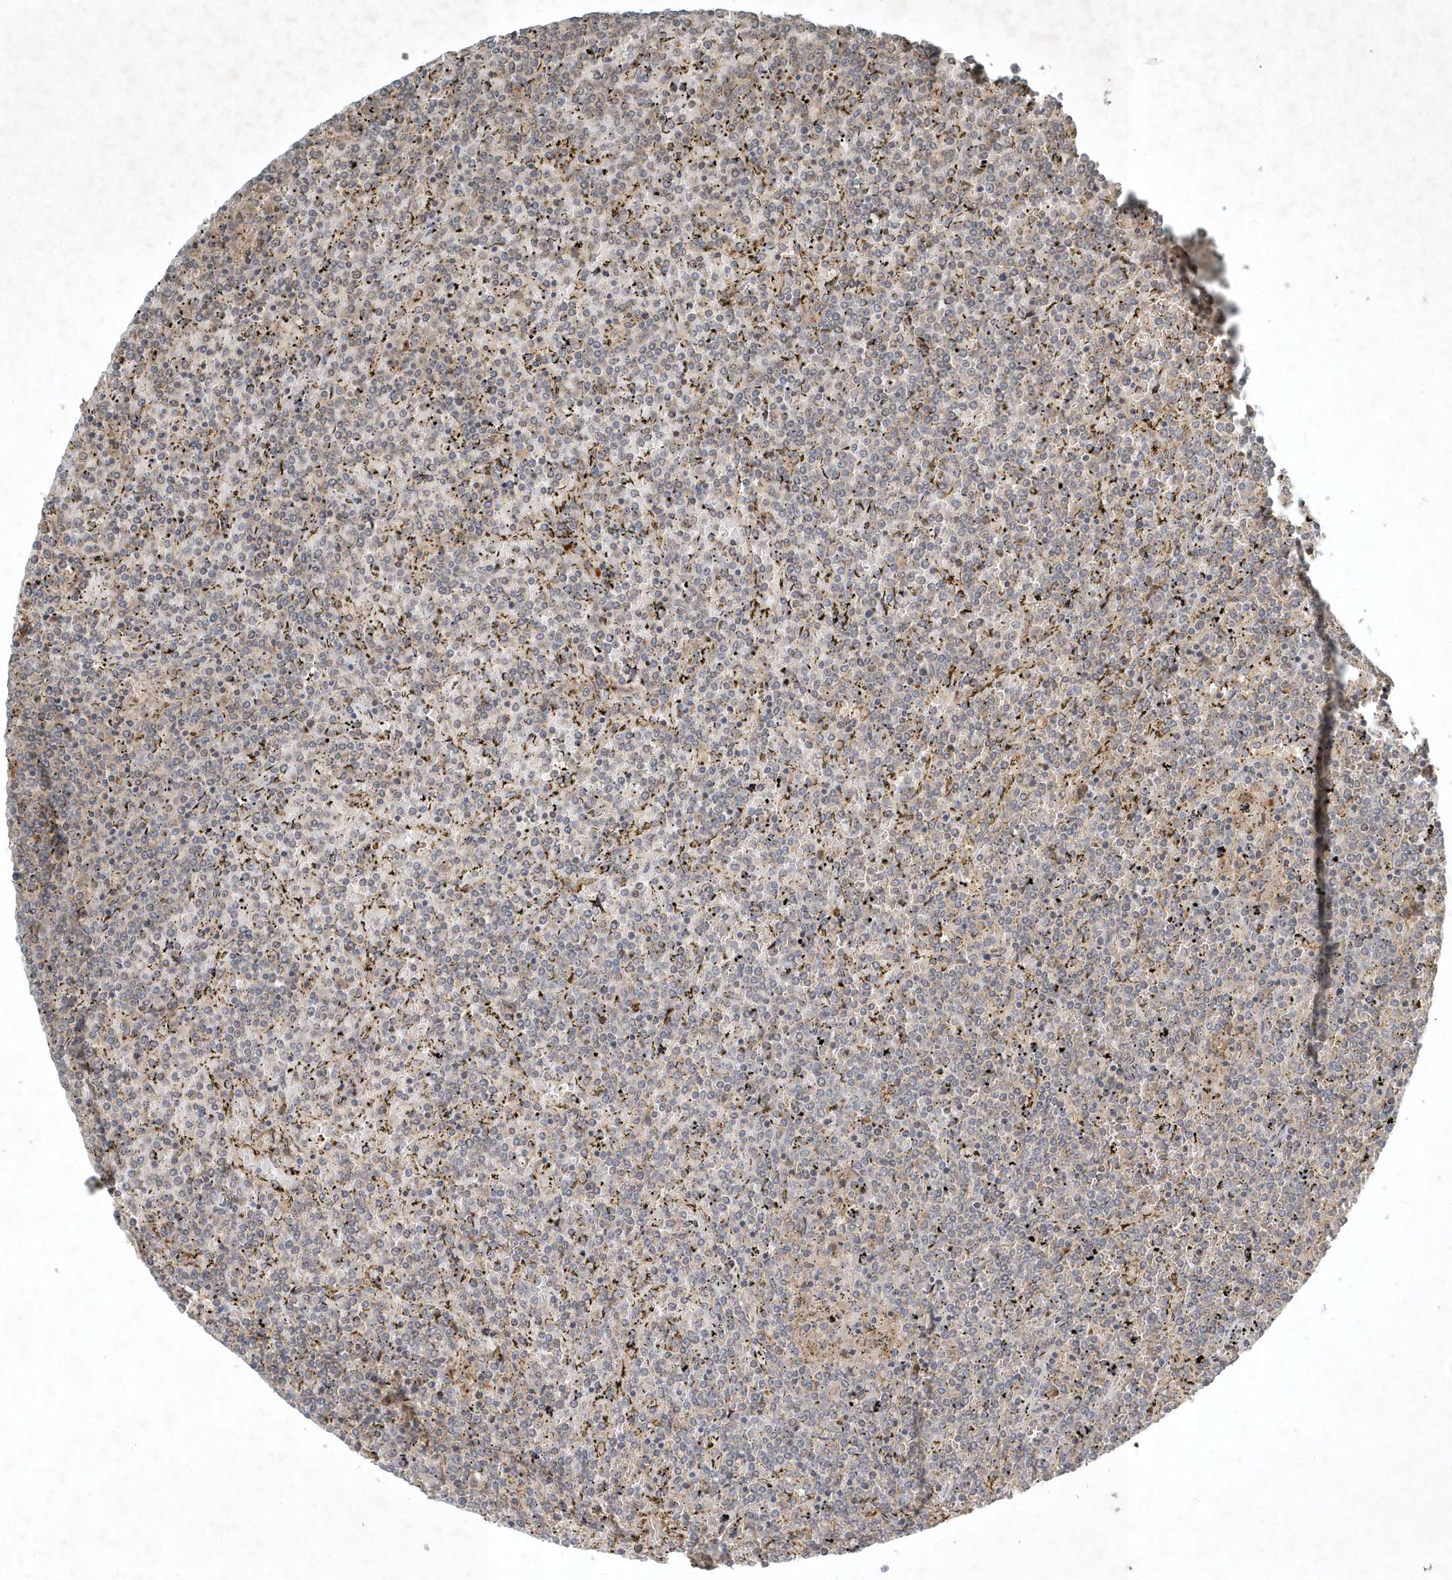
{"staining": {"intensity": "negative", "quantity": "none", "location": "none"}, "tissue": "lymphoma", "cell_type": "Tumor cells", "image_type": "cancer", "snomed": [{"axis": "morphology", "description": "Malignant lymphoma, non-Hodgkin's type, Low grade"}, {"axis": "topography", "description": "Spleen"}], "caption": "DAB immunohistochemical staining of lymphoma shows no significant expression in tumor cells. Nuclei are stained in blue.", "gene": "TNFAIP6", "patient": {"sex": "female", "age": 19}}